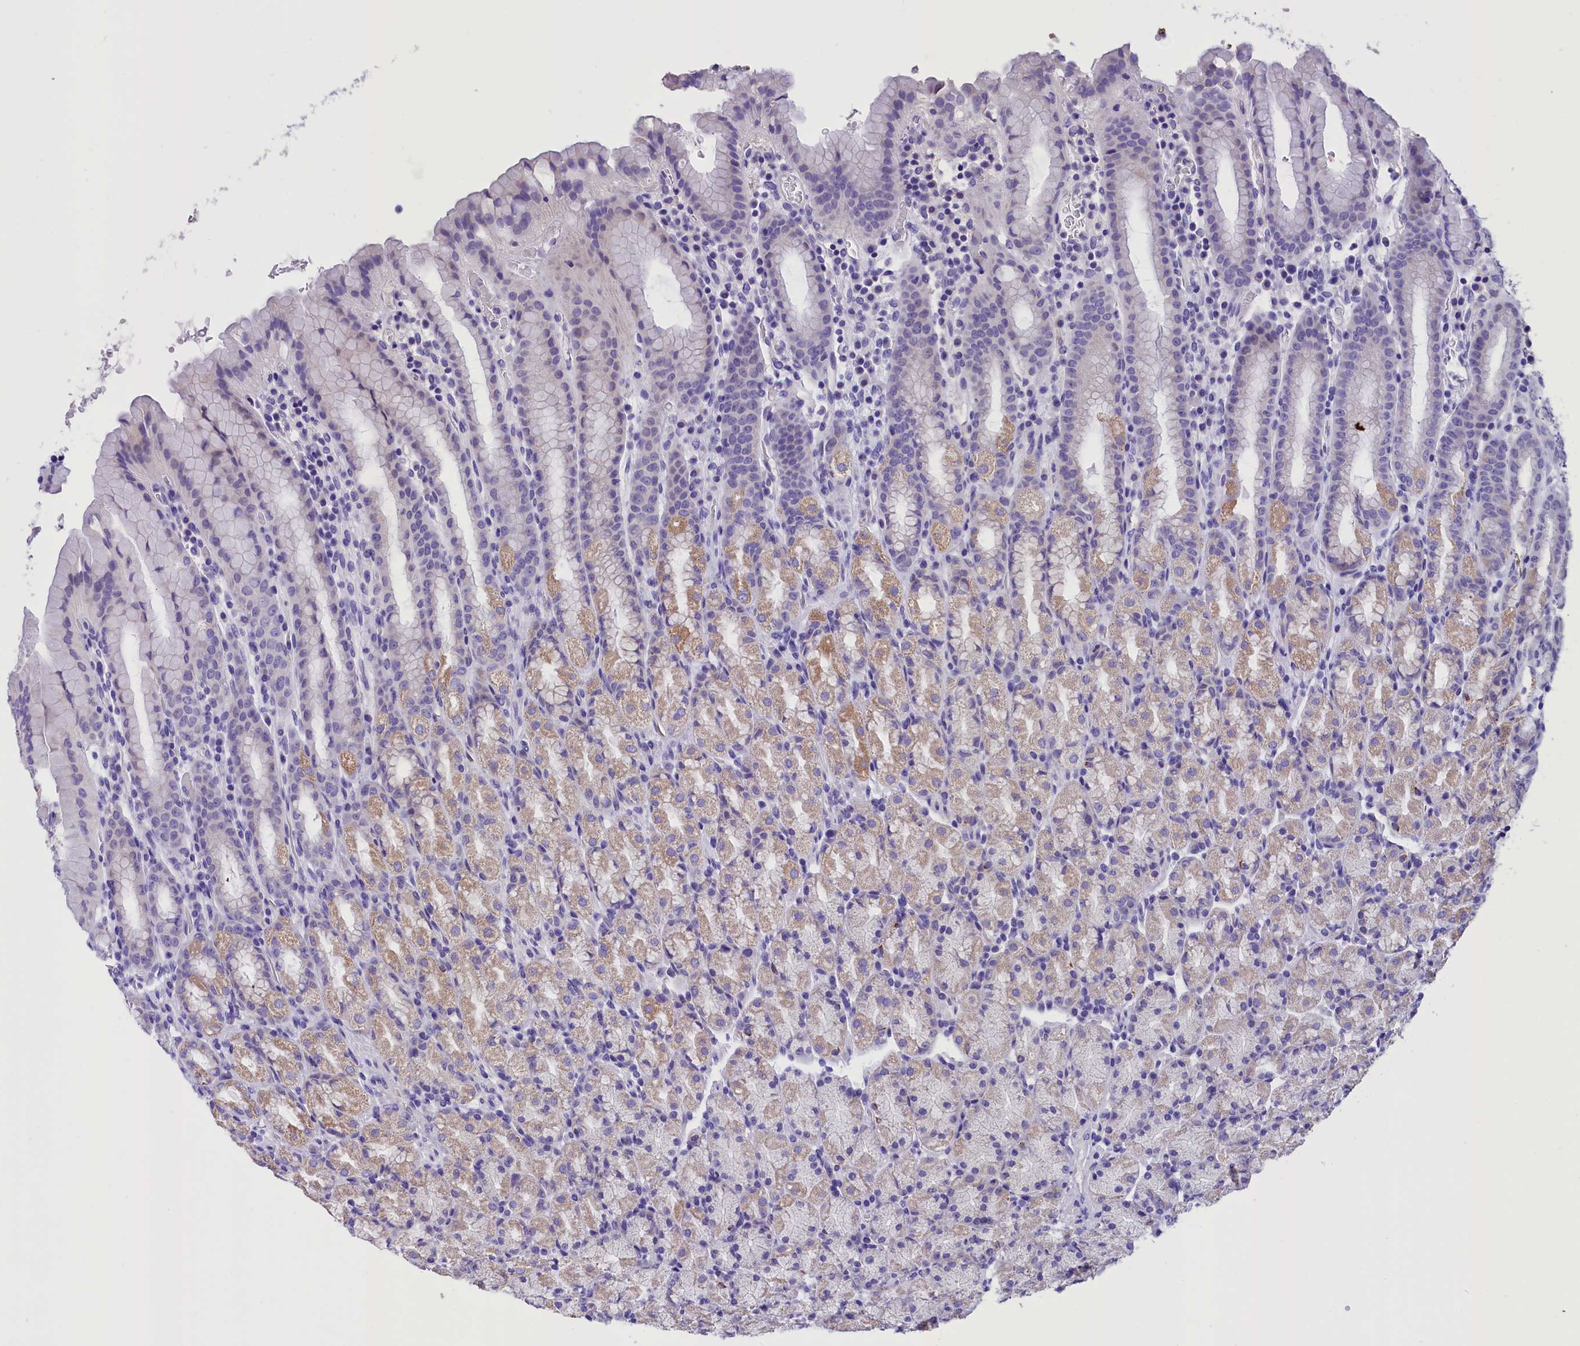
{"staining": {"intensity": "weak", "quantity": "25%-75%", "location": "cytoplasmic/membranous"}, "tissue": "stomach", "cell_type": "Glandular cells", "image_type": "normal", "snomed": [{"axis": "morphology", "description": "Normal tissue, NOS"}, {"axis": "topography", "description": "Stomach, upper"}, {"axis": "topography", "description": "Stomach, lower"}, {"axis": "topography", "description": "Small intestine"}], "caption": "Stomach stained with a brown dye demonstrates weak cytoplasmic/membranous positive expression in about 25%-75% of glandular cells.", "gene": "ABAT", "patient": {"sex": "male", "age": 68}}